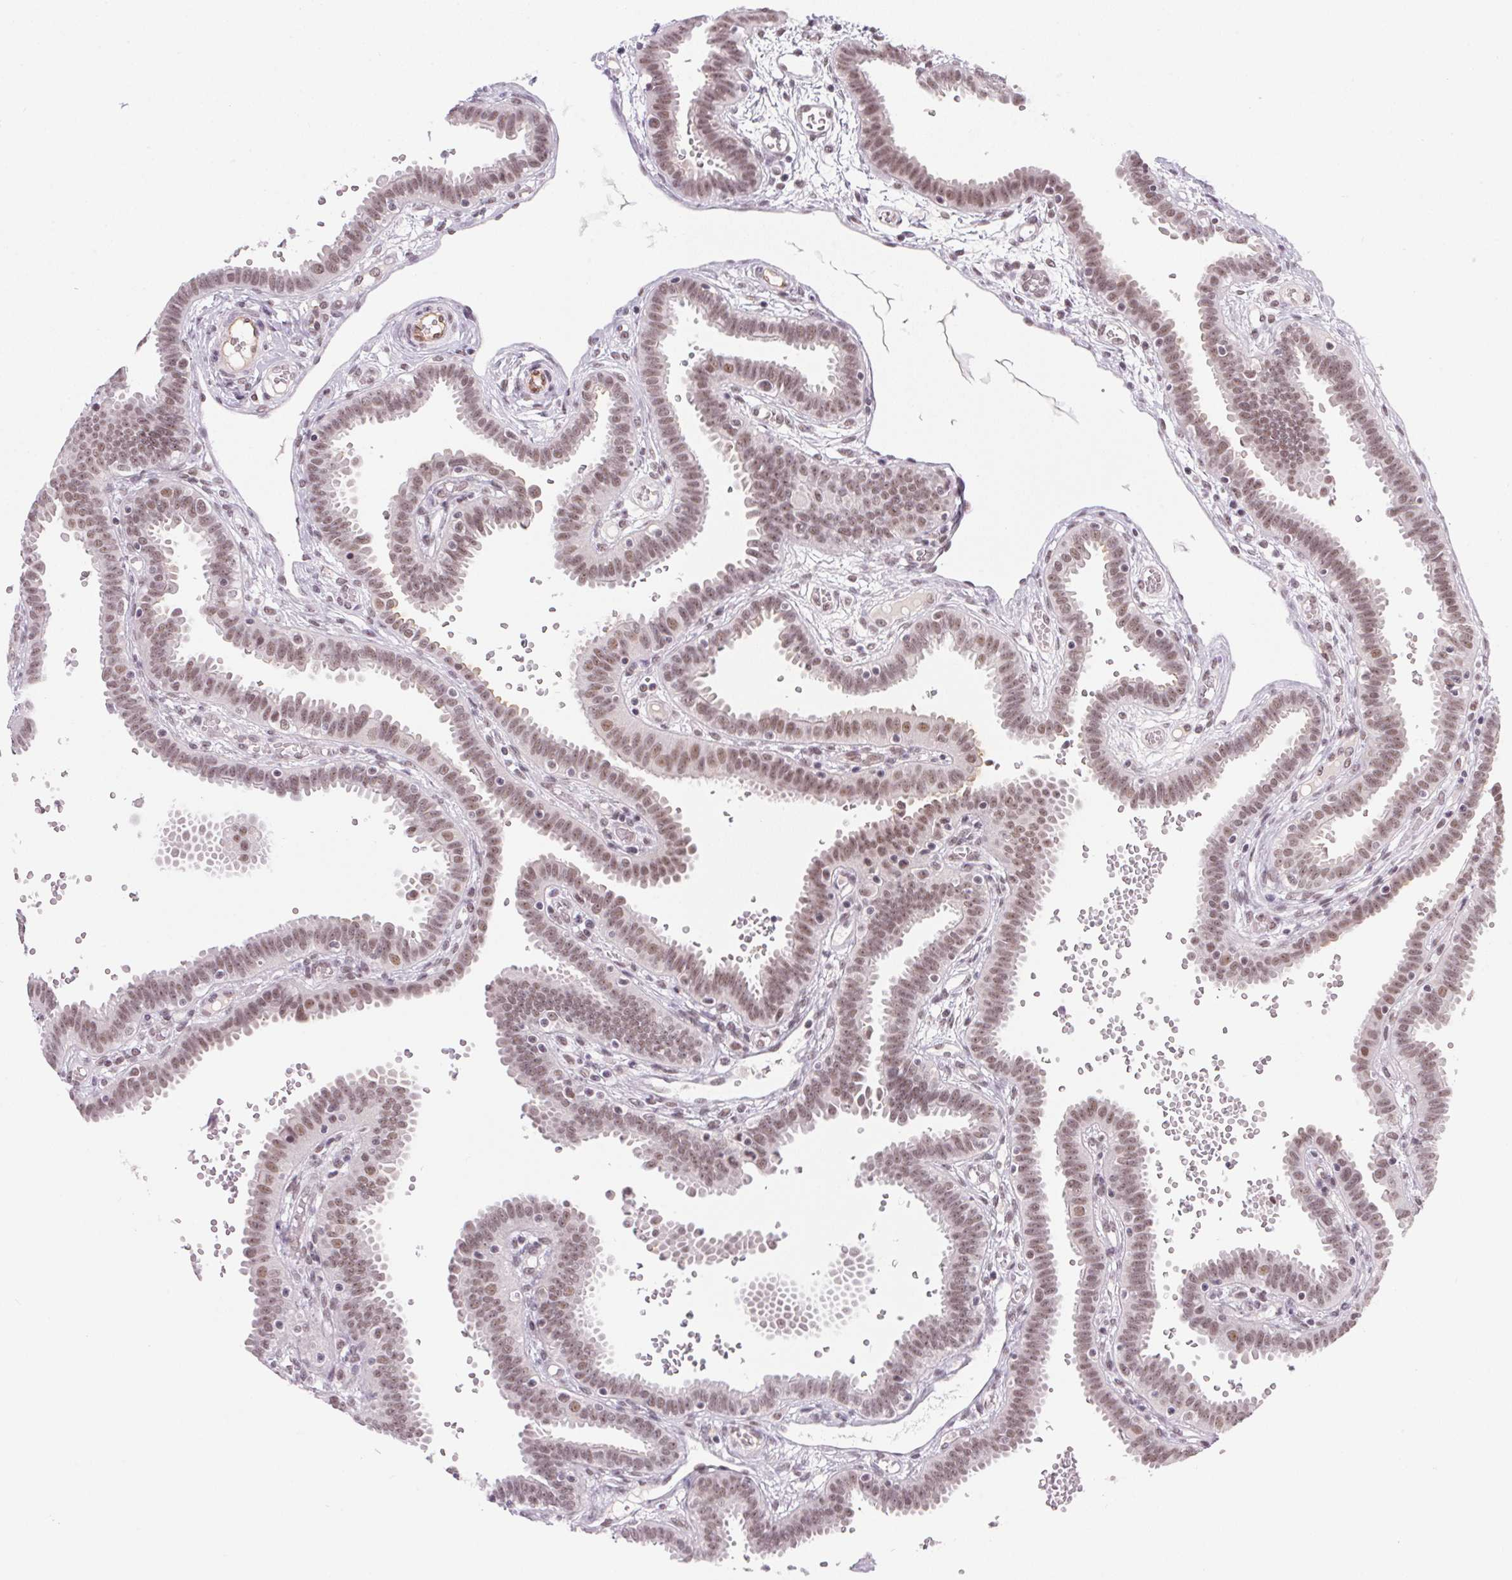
{"staining": {"intensity": "moderate", "quantity": ">75%", "location": "nuclear"}, "tissue": "fallopian tube", "cell_type": "Glandular cells", "image_type": "normal", "snomed": [{"axis": "morphology", "description": "Normal tissue, NOS"}, {"axis": "topography", "description": "Fallopian tube"}], "caption": "Immunohistochemistry (IHC) image of normal fallopian tube stained for a protein (brown), which shows medium levels of moderate nuclear positivity in approximately >75% of glandular cells.", "gene": "SRSF7", "patient": {"sex": "female", "age": 37}}